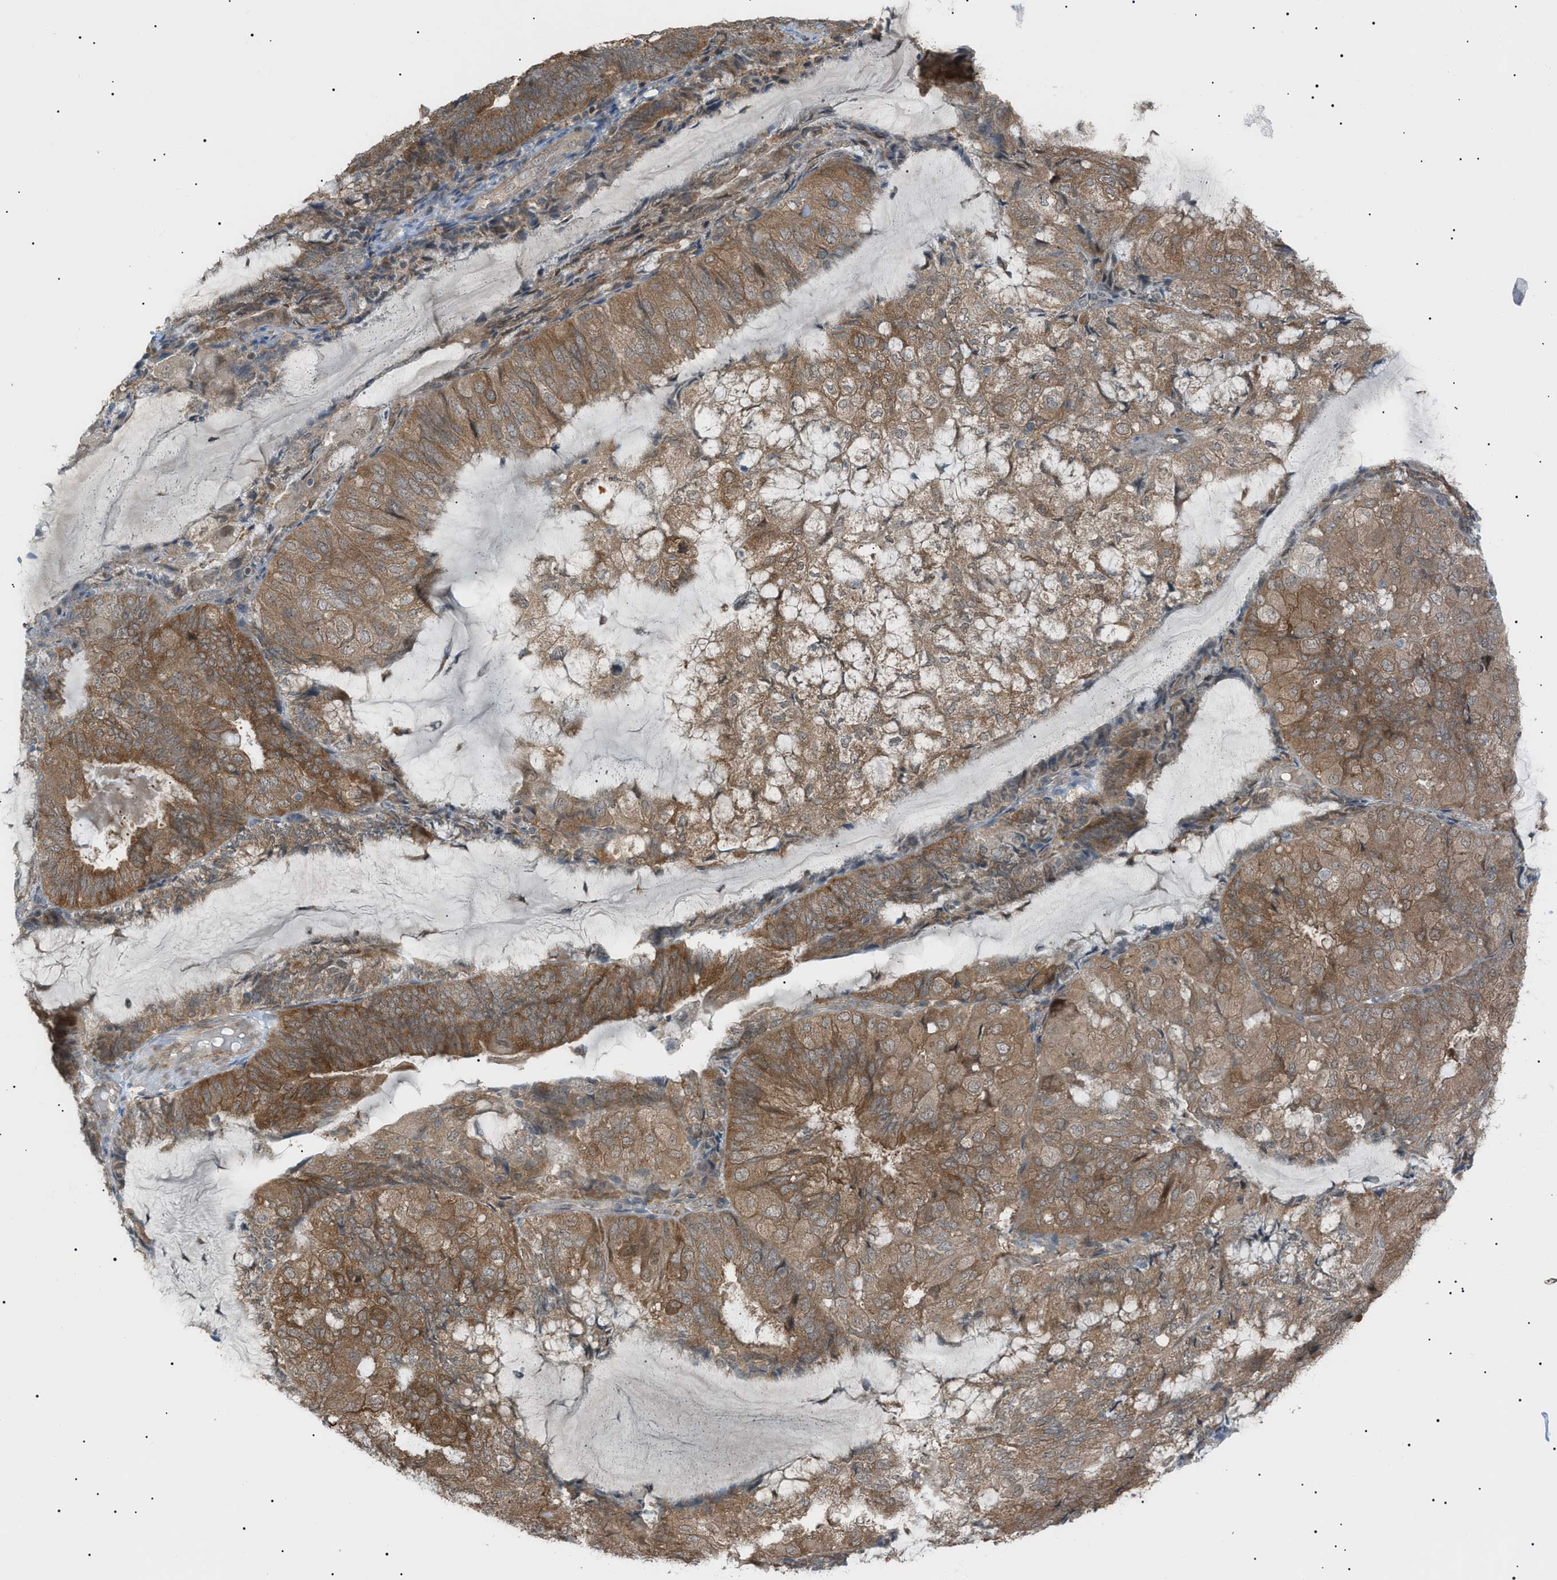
{"staining": {"intensity": "moderate", "quantity": ">75%", "location": "cytoplasmic/membranous"}, "tissue": "endometrial cancer", "cell_type": "Tumor cells", "image_type": "cancer", "snomed": [{"axis": "morphology", "description": "Adenocarcinoma, NOS"}, {"axis": "topography", "description": "Endometrium"}], "caption": "Adenocarcinoma (endometrial) stained with a brown dye shows moderate cytoplasmic/membranous positive expression in approximately >75% of tumor cells.", "gene": "LPIN2", "patient": {"sex": "female", "age": 81}}